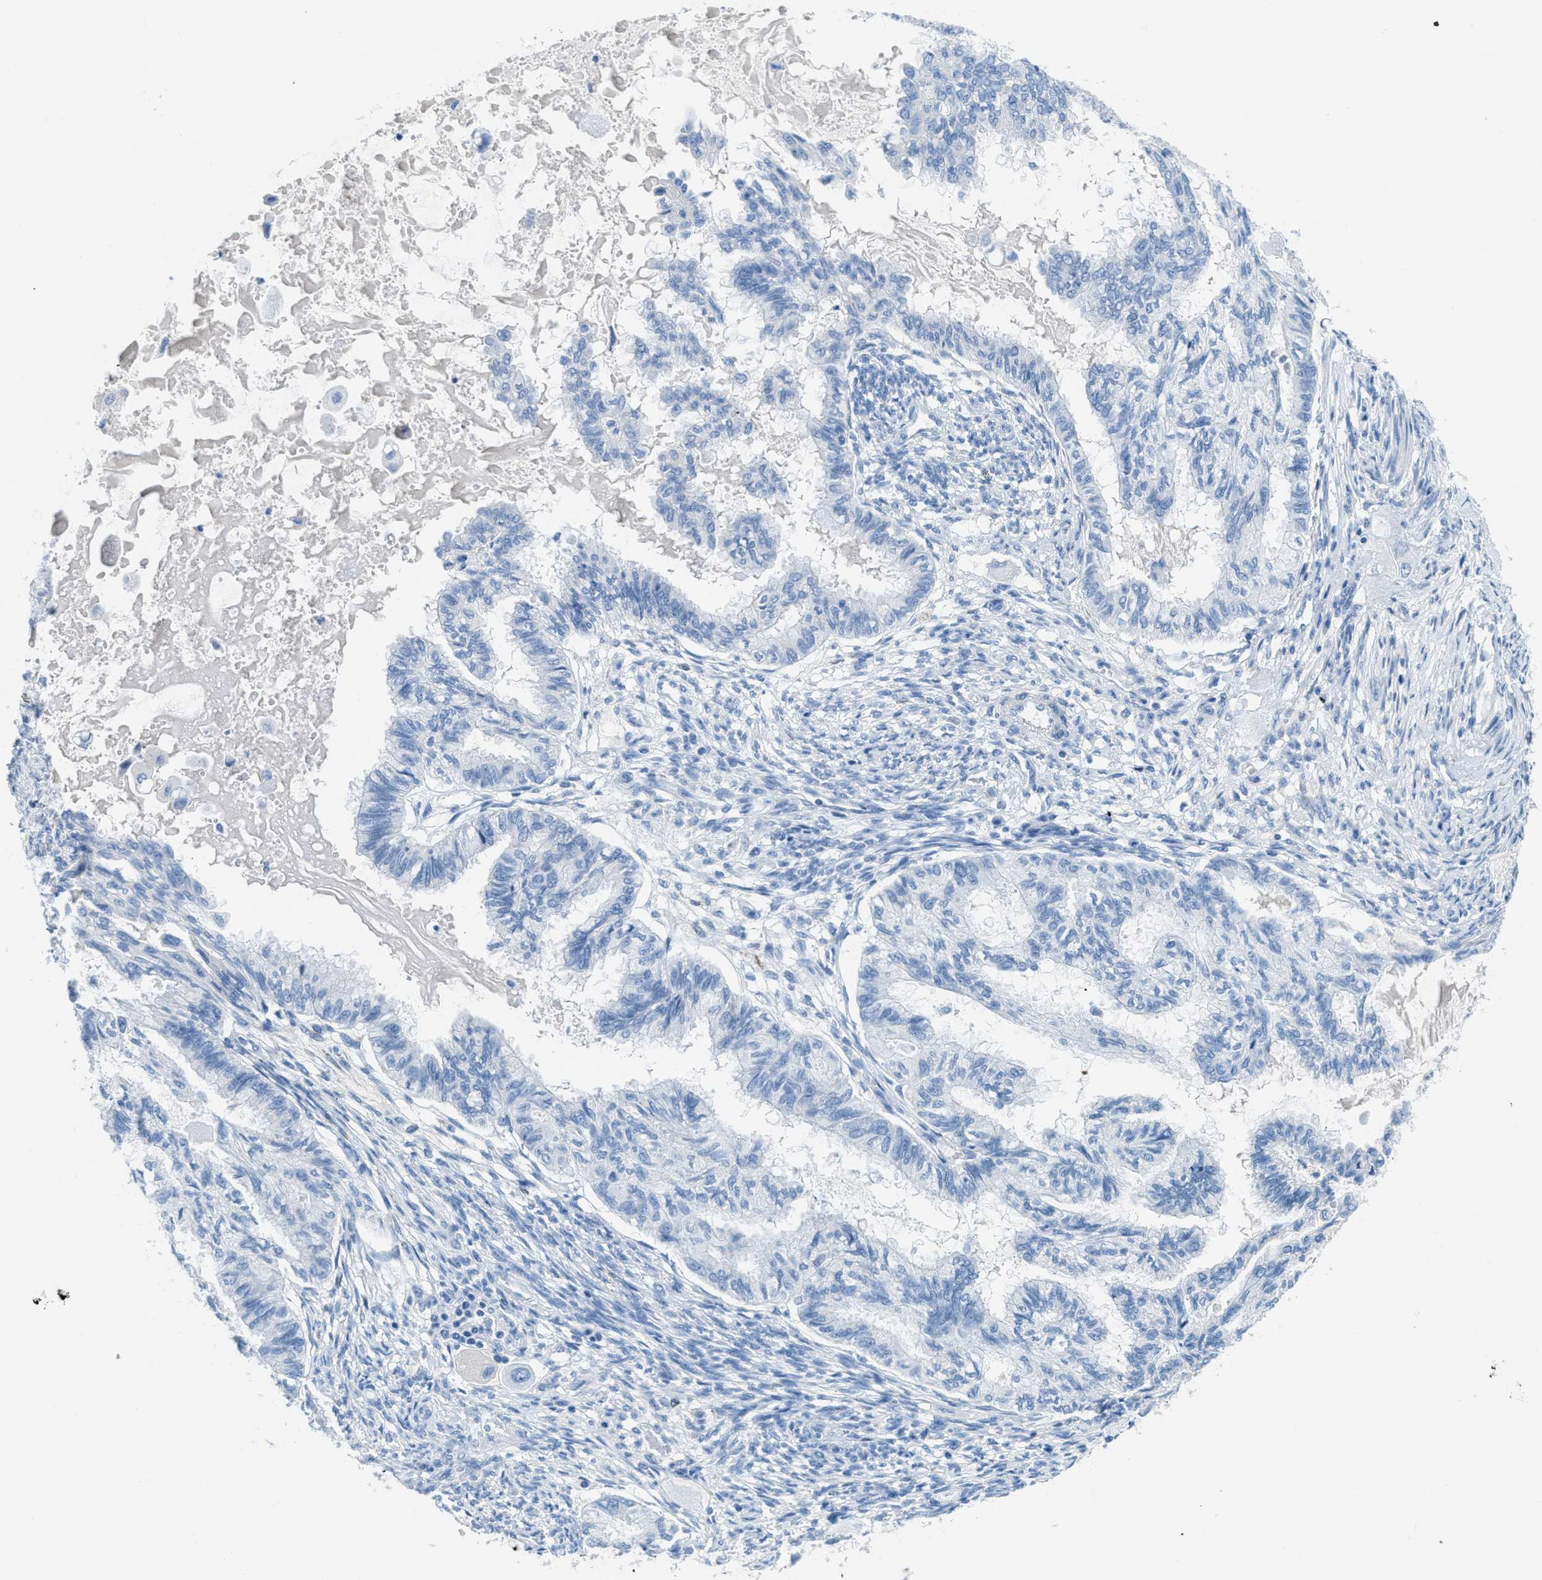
{"staining": {"intensity": "negative", "quantity": "none", "location": "none"}, "tissue": "cervical cancer", "cell_type": "Tumor cells", "image_type": "cancer", "snomed": [{"axis": "morphology", "description": "Normal tissue, NOS"}, {"axis": "morphology", "description": "Adenocarcinoma, NOS"}, {"axis": "topography", "description": "Cervix"}, {"axis": "topography", "description": "Endometrium"}], "caption": "This is an immunohistochemistry image of human cervical cancer. There is no positivity in tumor cells.", "gene": "MGARP", "patient": {"sex": "female", "age": 86}}